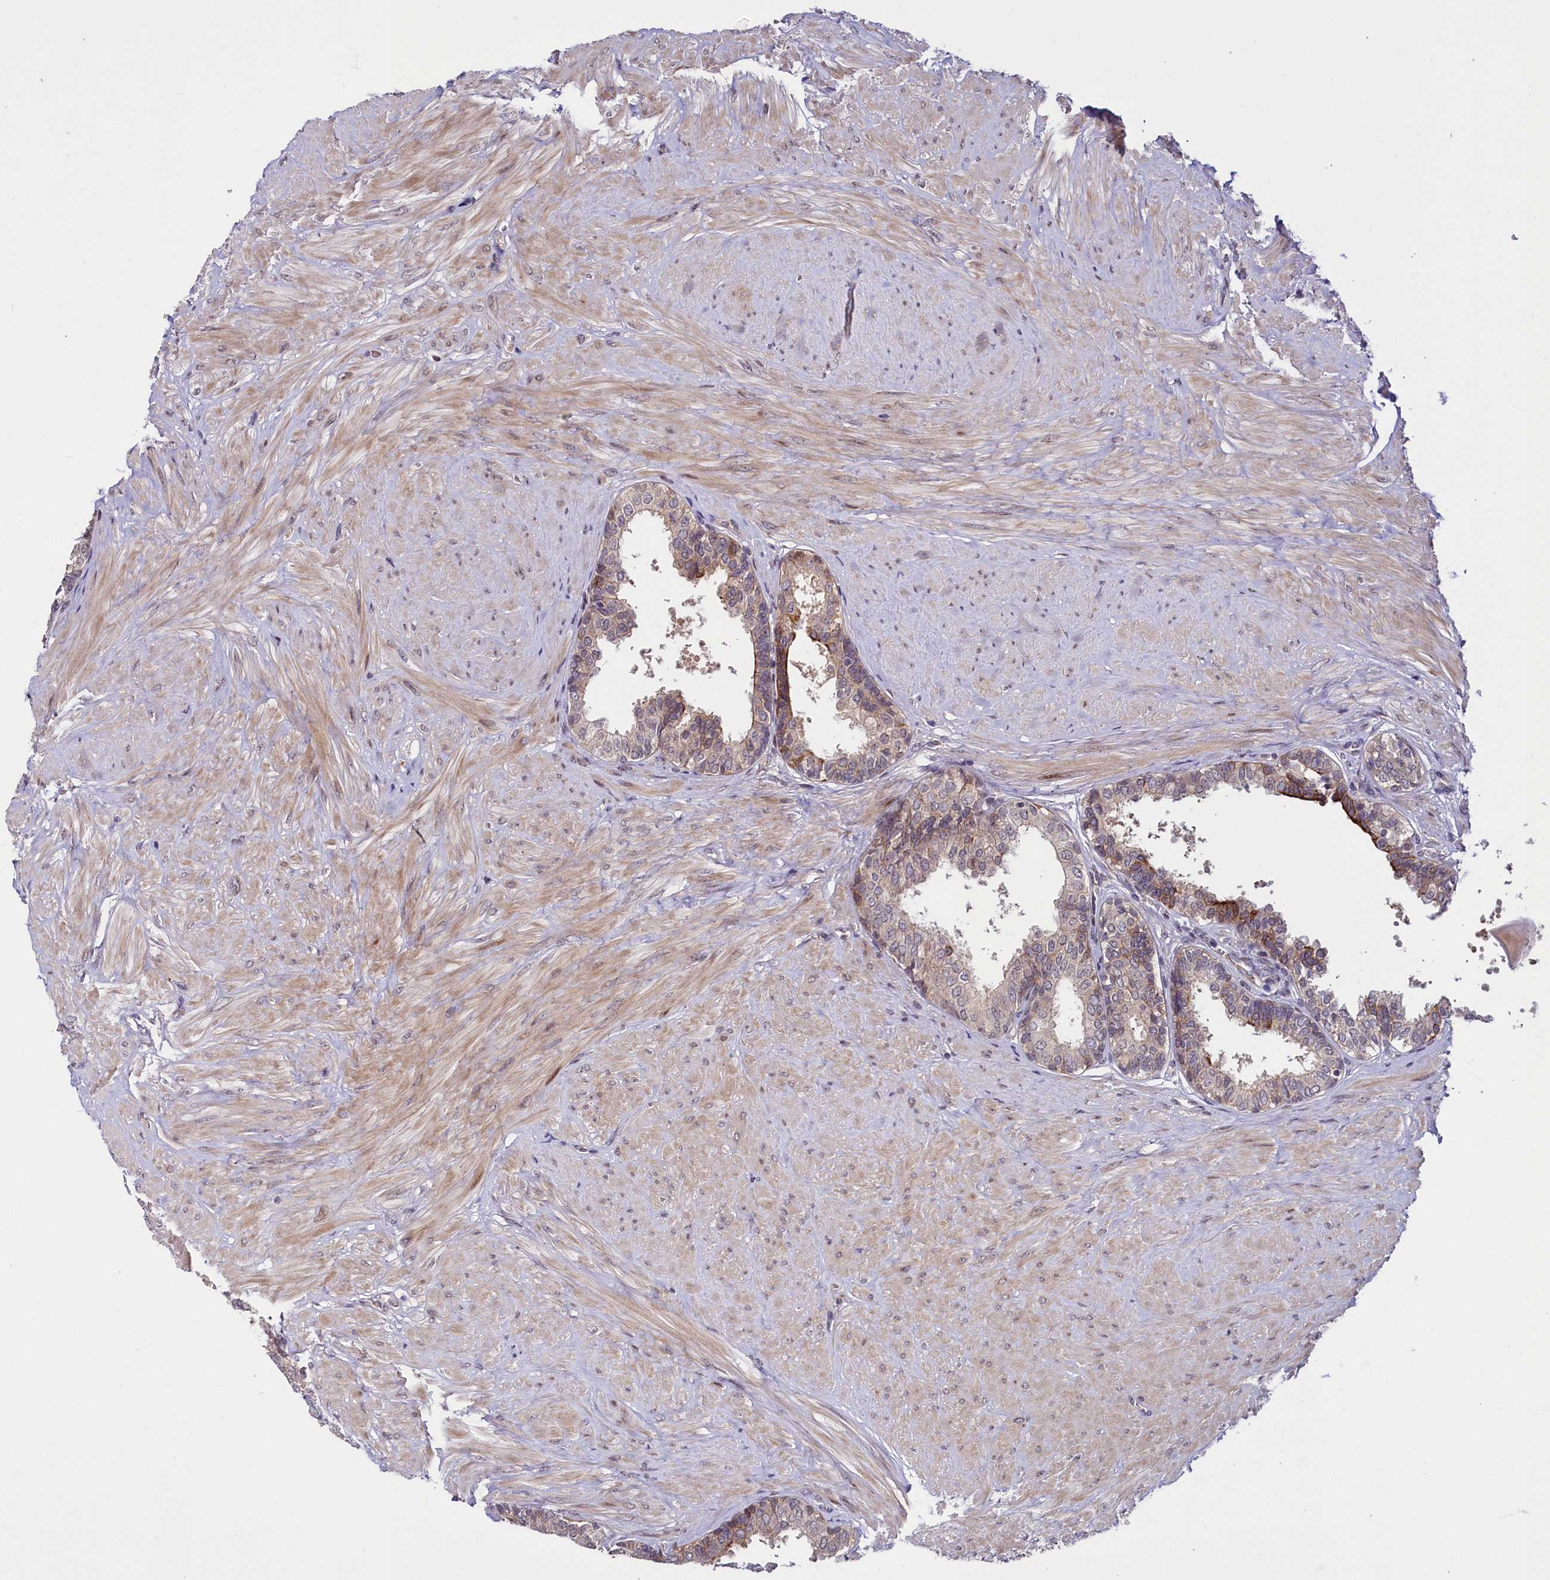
{"staining": {"intensity": "moderate", "quantity": "25%-75%", "location": "cytoplasmic/membranous,nuclear"}, "tissue": "prostate", "cell_type": "Glandular cells", "image_type": "normal", "snomed": [{"axis": "morphology", "description": "Normal tissue, NOS"}, {"axis": "topography", "description": "Prostate"}], "caption": "The image exhibits staining of unremarkable prostate, revealing moderate cytoplasmic/membranous,nuclear protein expression (brown color) within glandular cells. The staining is performed using DAB brown chromogen to label protein expression. The nuclei are counter-stained blue using hematoxylin.", "gene": "N4BP2L1", "patient": {"sex": "male", "age": 48}}